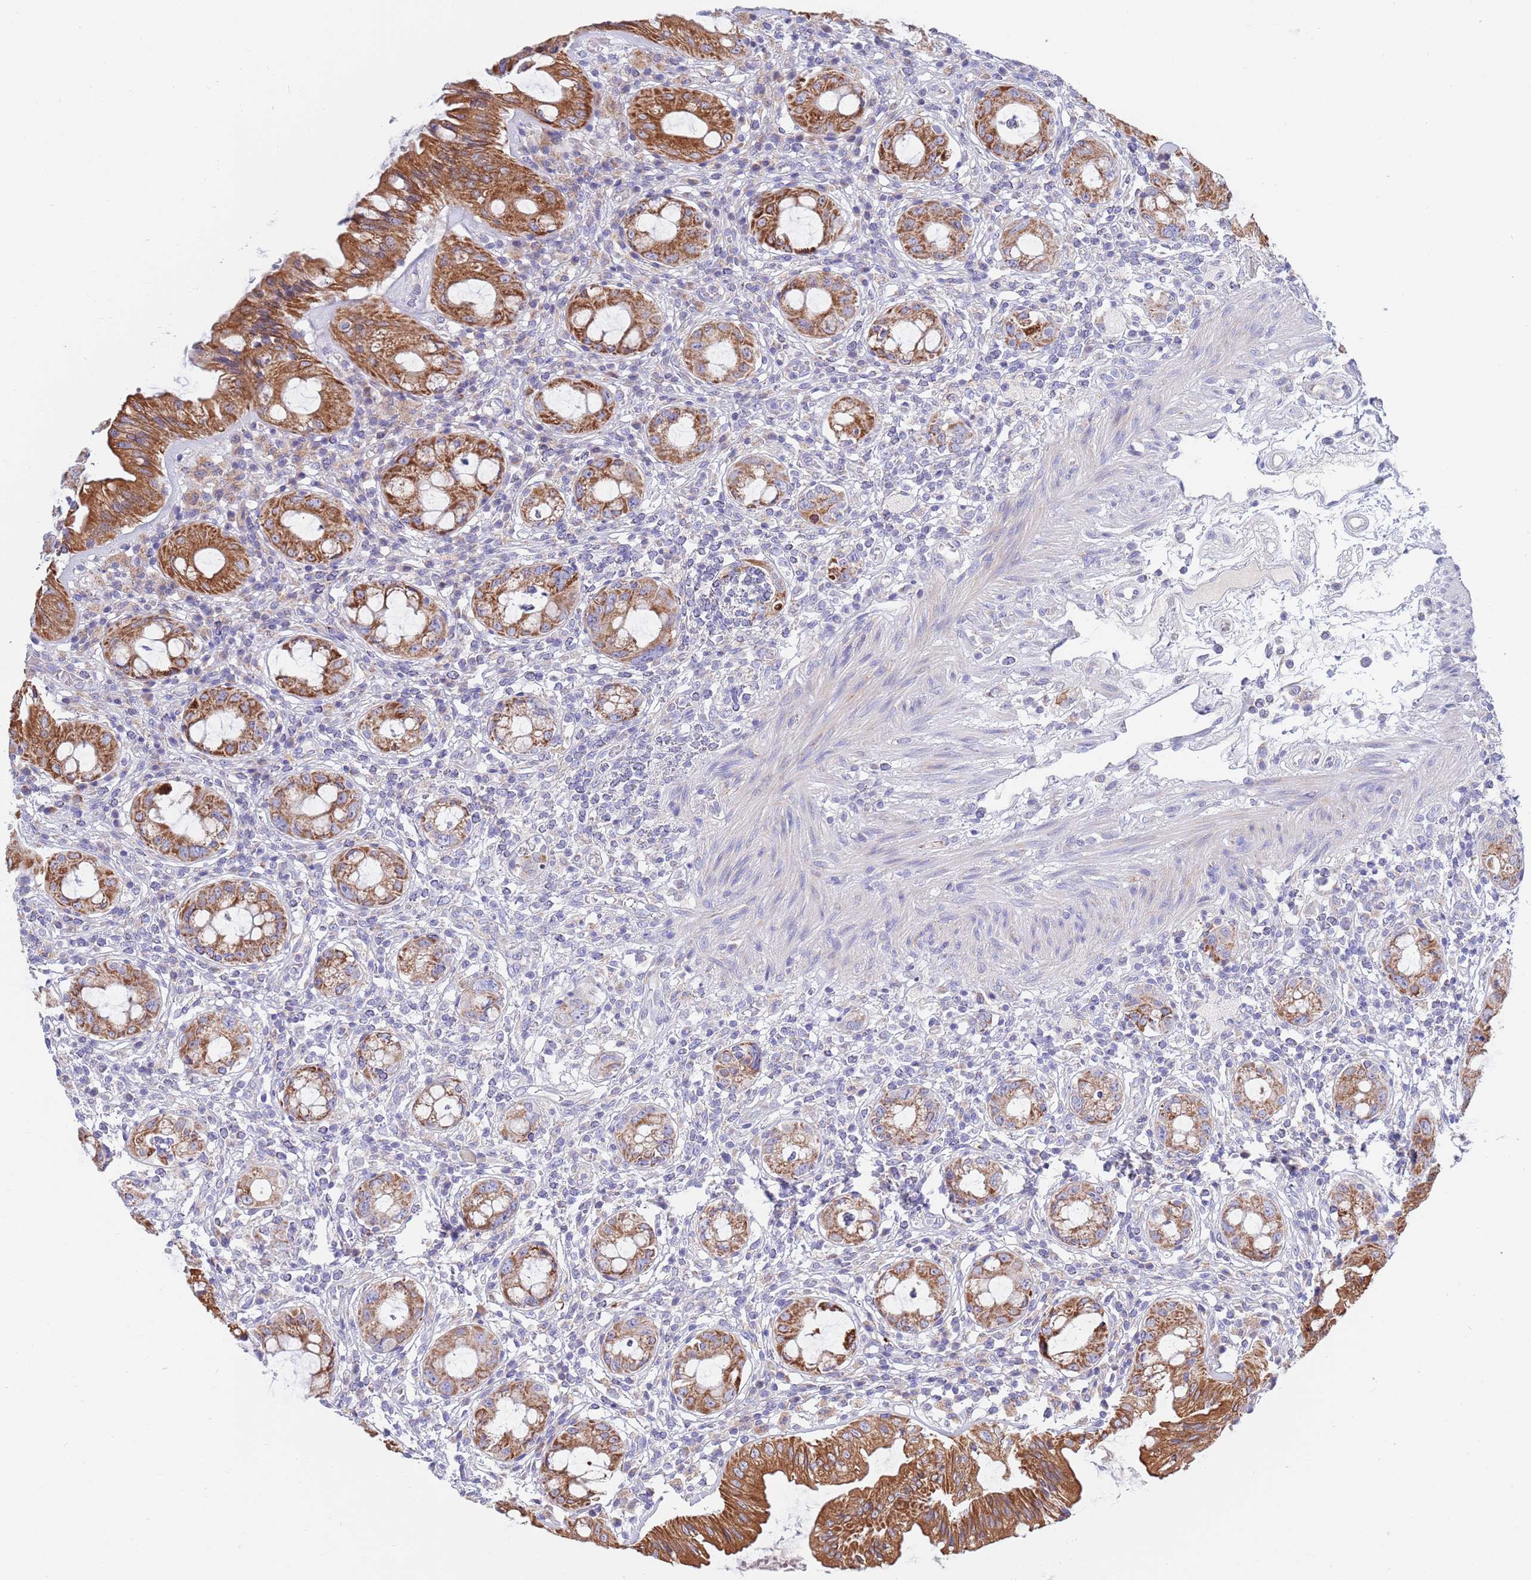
{"staining": {"intensity": "strong", "quantity": ">75%", "location": "cytoplasmic/membranous"}, "tissue": "rectum", "cell_type": "Glandular cells", "image_type": "normal", "snomed": [{"axis": "morphology", "description": "Normal tissue, NOS"}, {"axis": "topography", "description": "Rectum"}], "caption": "High-power microscopy captured an immunohistochemistry (IHC) histopathology image of normal rectum, revealing strong cytoplasmic/membranous staining in about >75% of glandular cells.", "gene": "EMC8", "patient": {"sex": "female", "age": 57}}